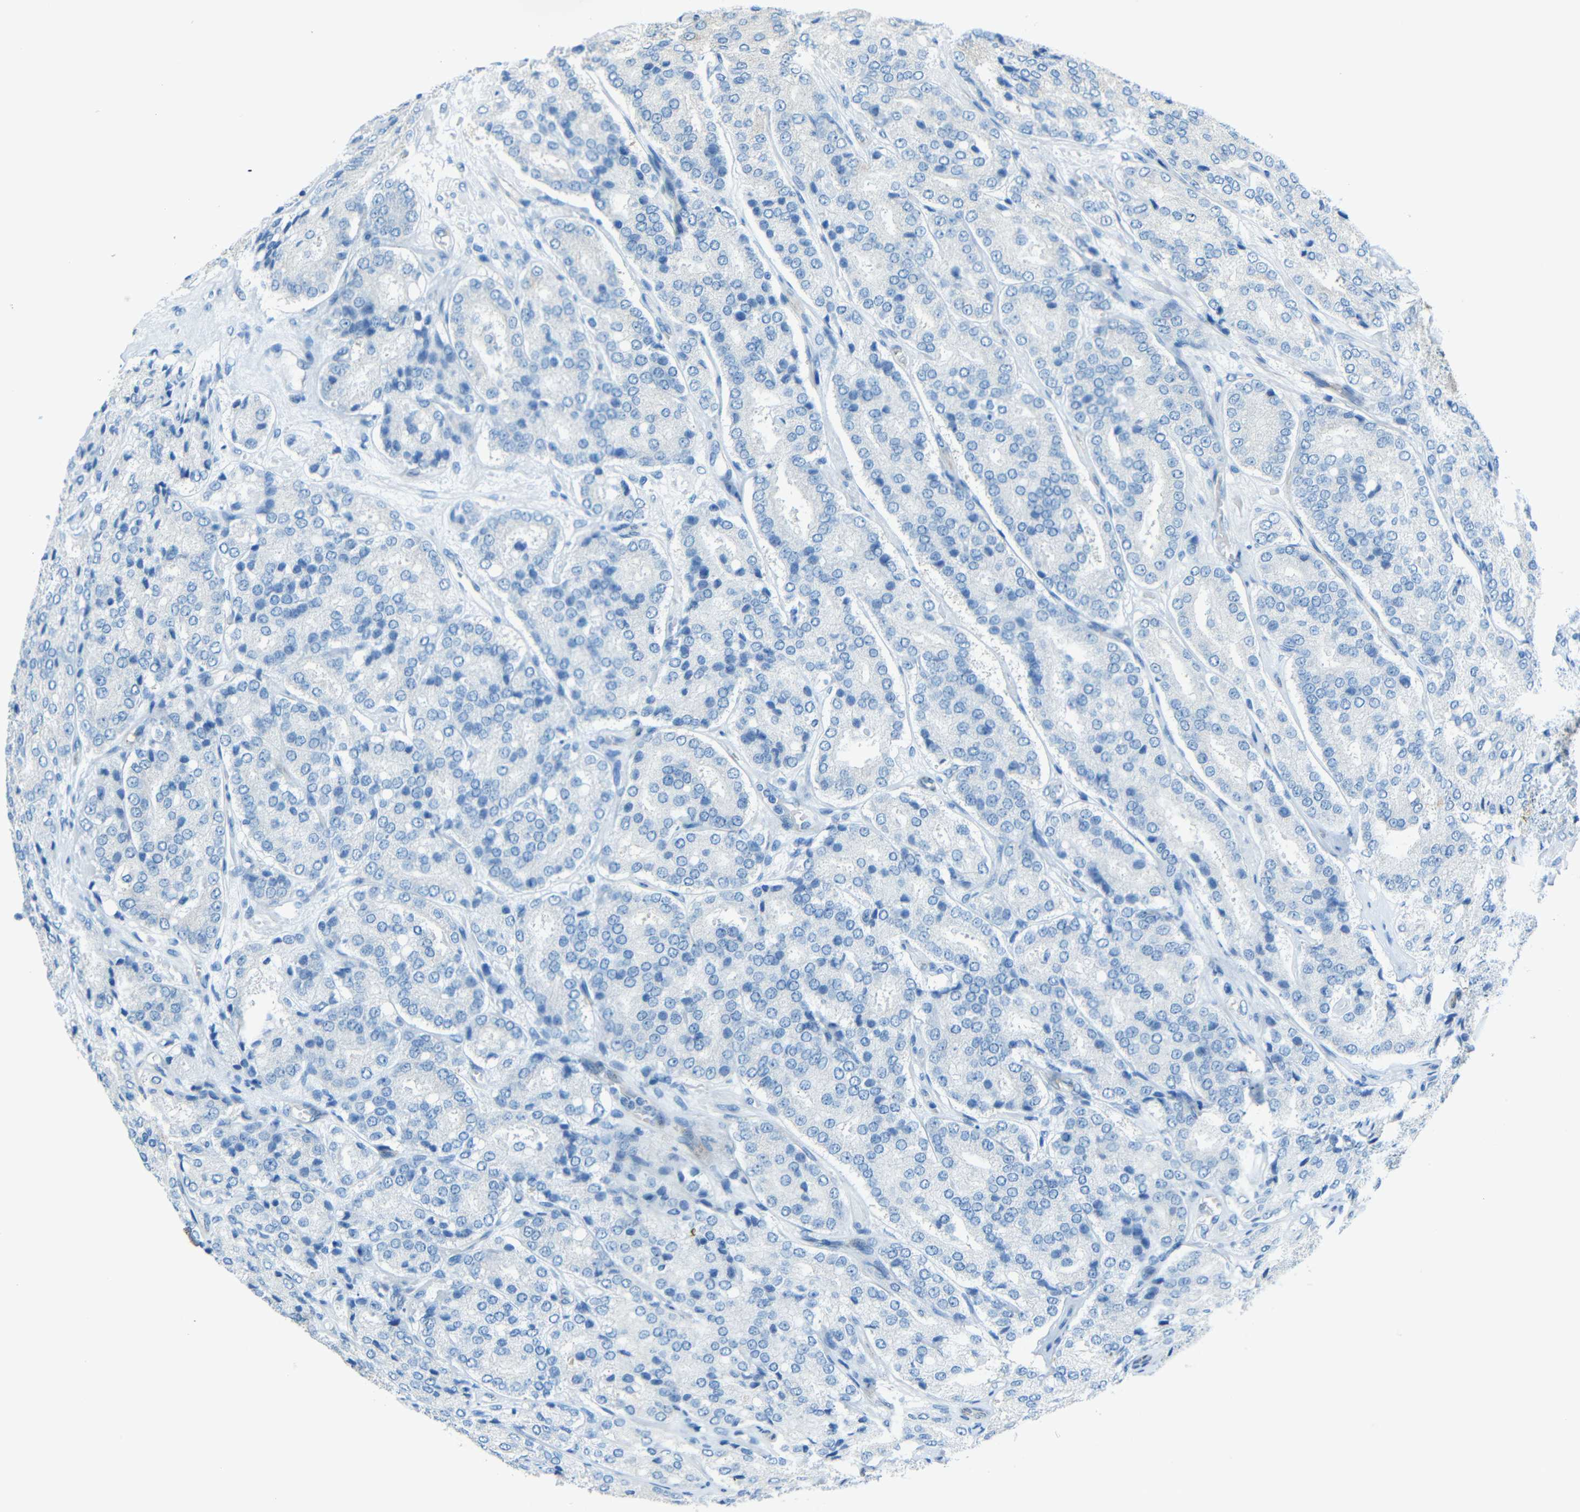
{"staining": {"intensity": "negative", "quantity": "none", "location": "none"}, "tissue": "prostate cancer", "cell_type": "Tumor cells", "image_type": "cancer", "snomed": [{"axis": "morphology", "description": "Adenocarcinoma, High grade"}, {"axis": "topography", "description": "Prostate"}], "caption": "An immunohistochemistry photomicrograph of prostate cancer (adenocarcinoma (high-grade)) is shown. There is no staining in tumor cells of prostate cancer (adenocarcinoma (high-grade)).", "gene": "TUBB4B", "patient": {"sex": "male", "age": 65}}